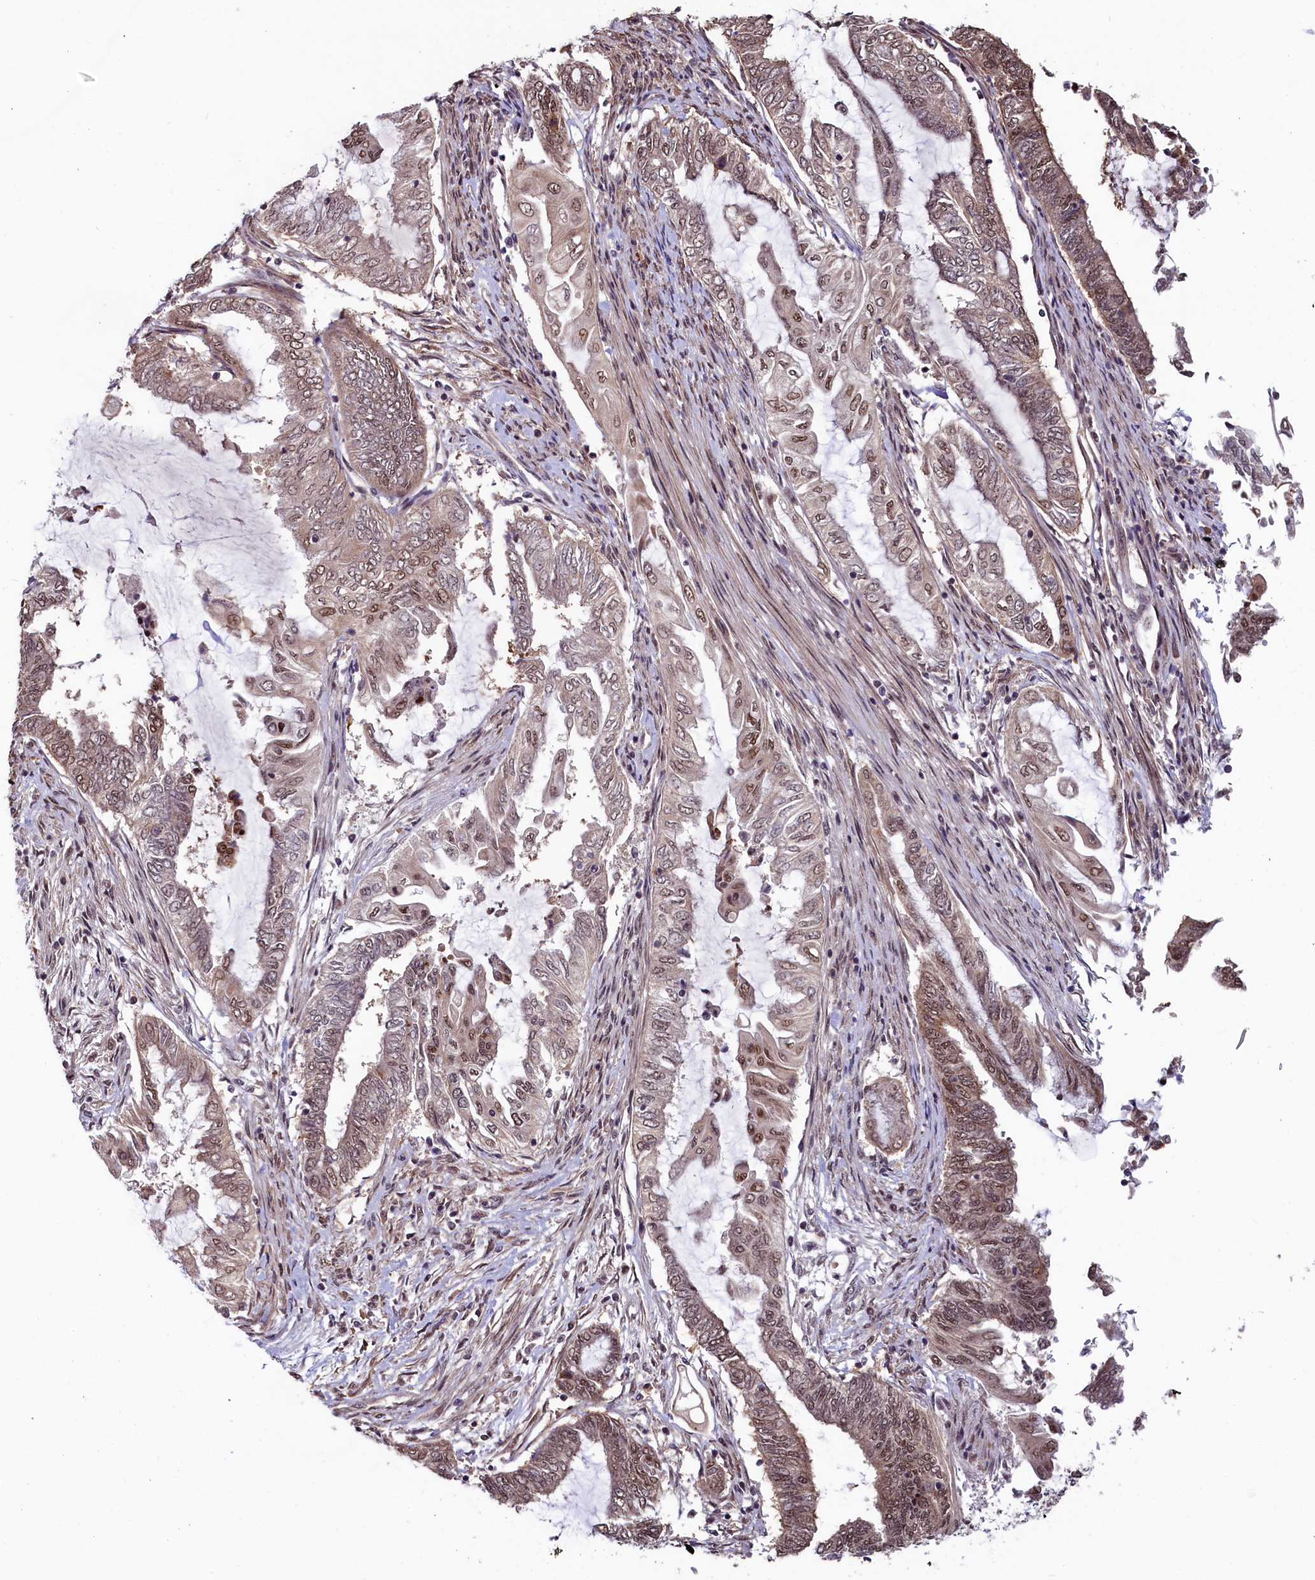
{"staining": {"intensity": "moderate", "quantity": ">75%", "location": "nuclear"}, "tissue": "endometrial cancer", "cell_type": "Tumor cells", "image_type": "cancer", "snomed": [{"axis": "morphology", "description": "Adenocarcinoma, NOS"}, {"axis": "topography", "description": "Uterus"}, {"axis": "topography", "description": "Endometrium"}], "caption": "A photomicrograph showing moderate nuclear expression in about >75% of tumor cells in adenocarcinoma (endometrial), as visualized by brown immunohistochemical staining.", "gene": "LEO1", "patient": {"sex": "female", "age": 70}}